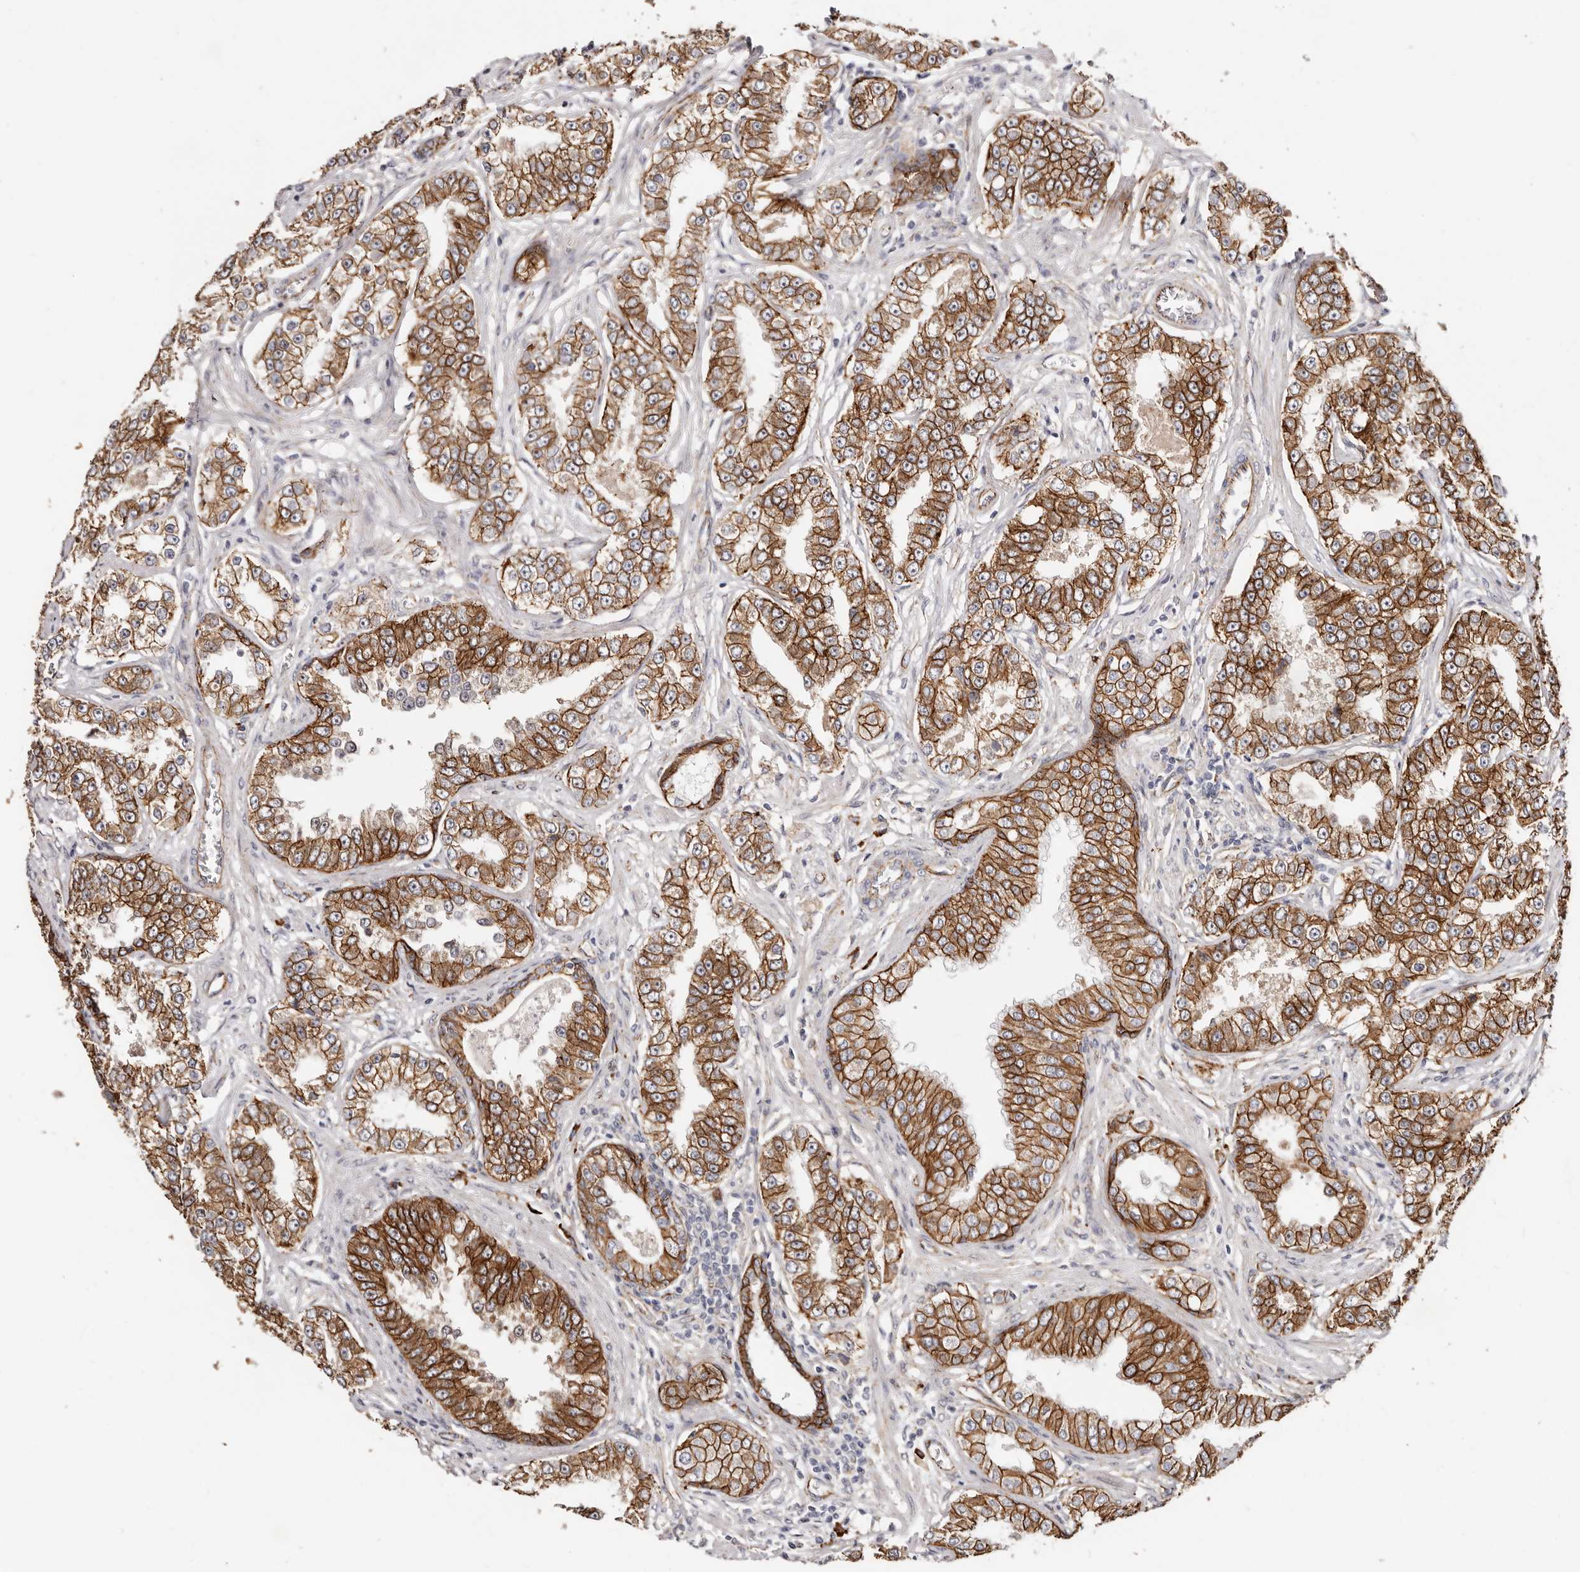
{"staining": {"intensity": "strong", "quantity": ">75%", "location": "cytoplasmic/membranous"}, "tissue": "prostate cancer", "cell_type": "Tumor cells", "image_type": "cancer", "snomed": [{"axis": "morphology", "description": "Normal tissue, NOS"}, {"axis": "morphology", "description": "Adenocarcinoma, High grade"}, {"axis": "topography", "description": "Prostate"}], "caption": "Approximately >75% of tumor cells in prostate cancer demonstrate strong cytoplasmic/membranous protein positivity as visualized by brown immunohistochemical staining.", "gene": "CTNNB1", "patient": {"sex": "male", "age": 83}}